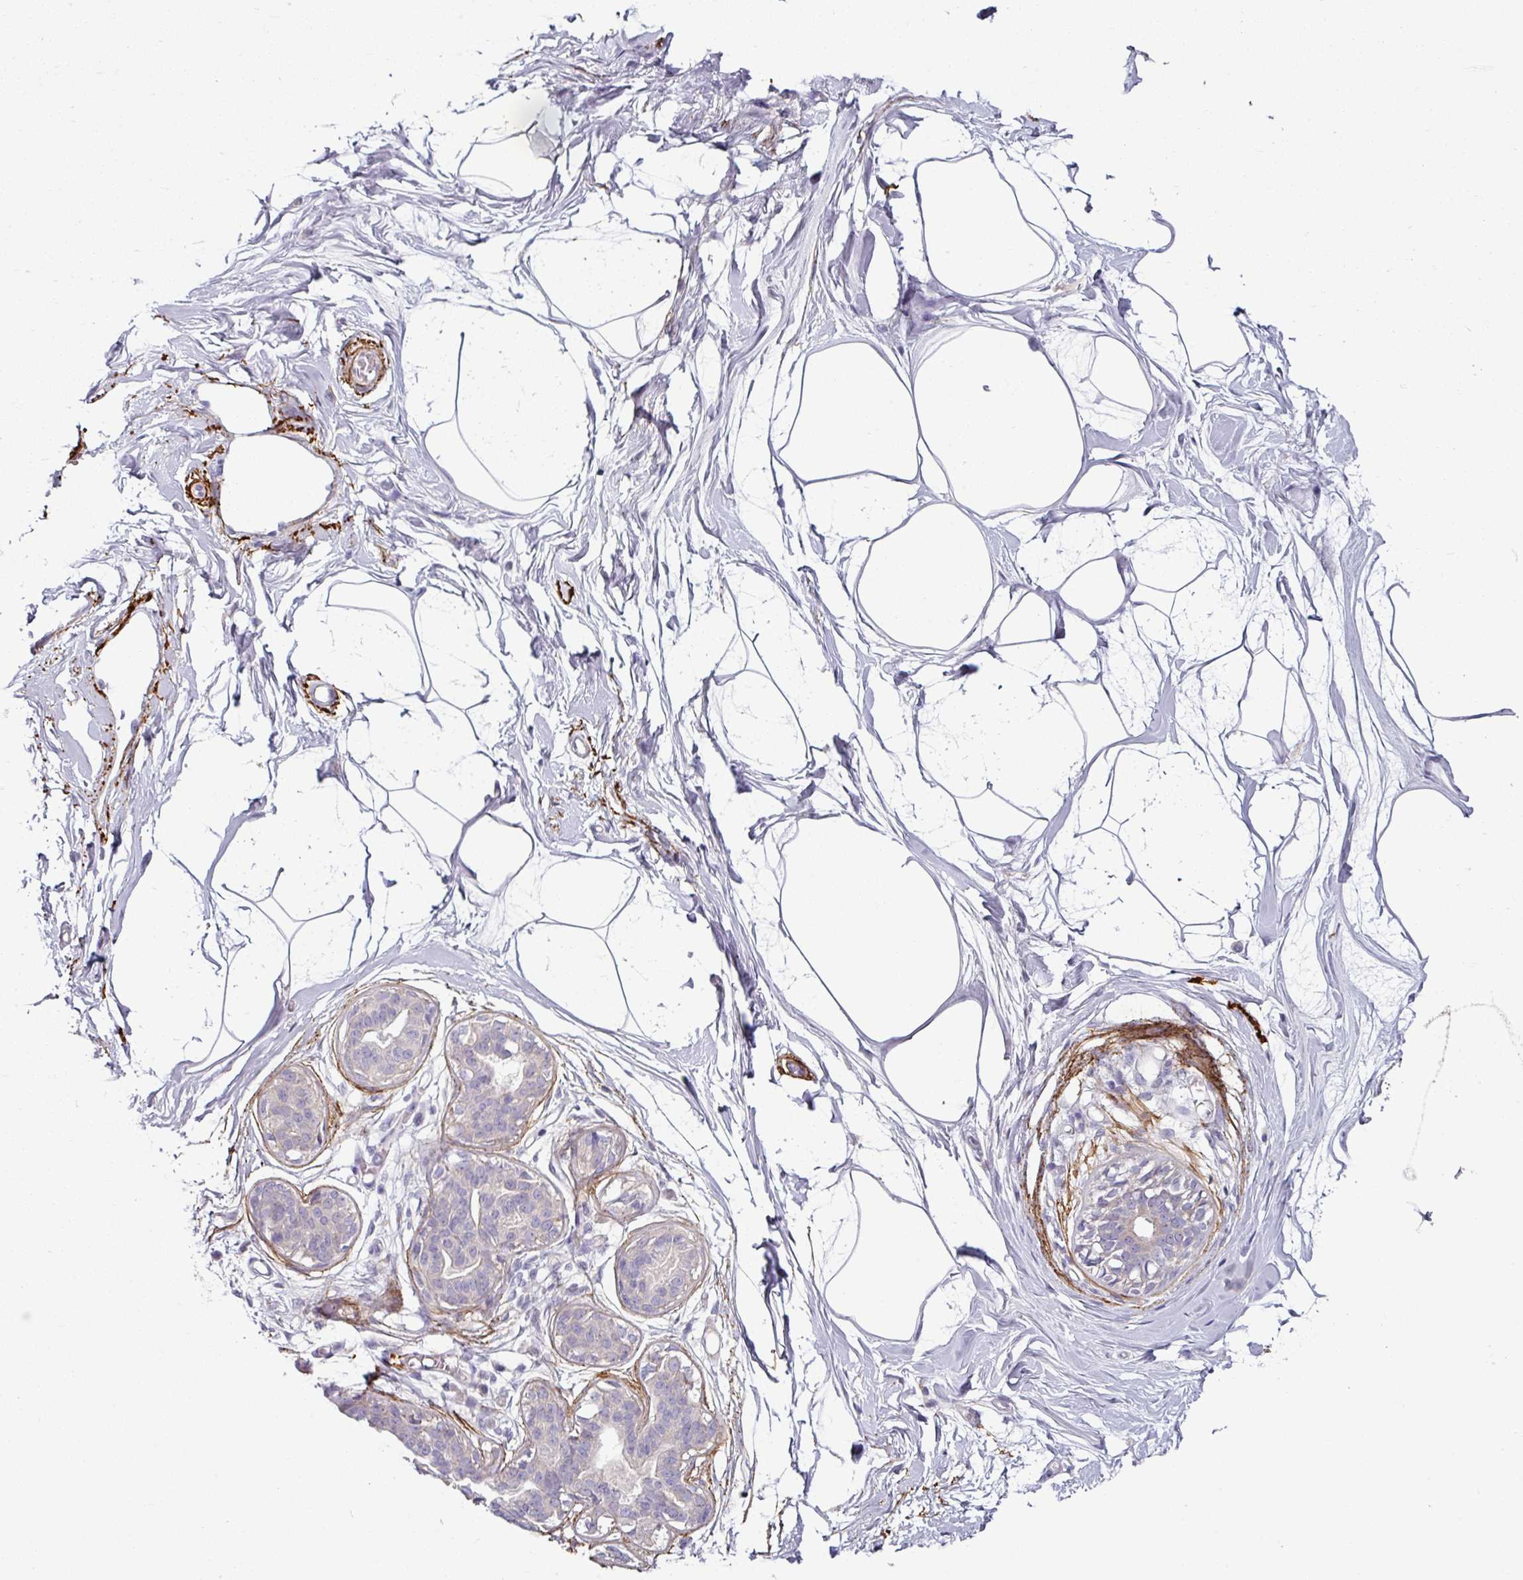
{"staining": {"intensity": "negative", "quantity": "none", "location": "none"}, "tissue": "breast", "cell_type": "Adipocytes", "image_type": "normal", "snomed": [{"axis": "morphology", "description": "Normal tissue, NOS"}, {"axis": "topography", "description": "Breast"}], "caption": "An IHC photomicrograph of benign breast is shown. There is no staining in adipocytes of breast. Nuclei are stained in blue.", "gene": "MTMR14", "patient": {"sex": "female", "age": 45}}